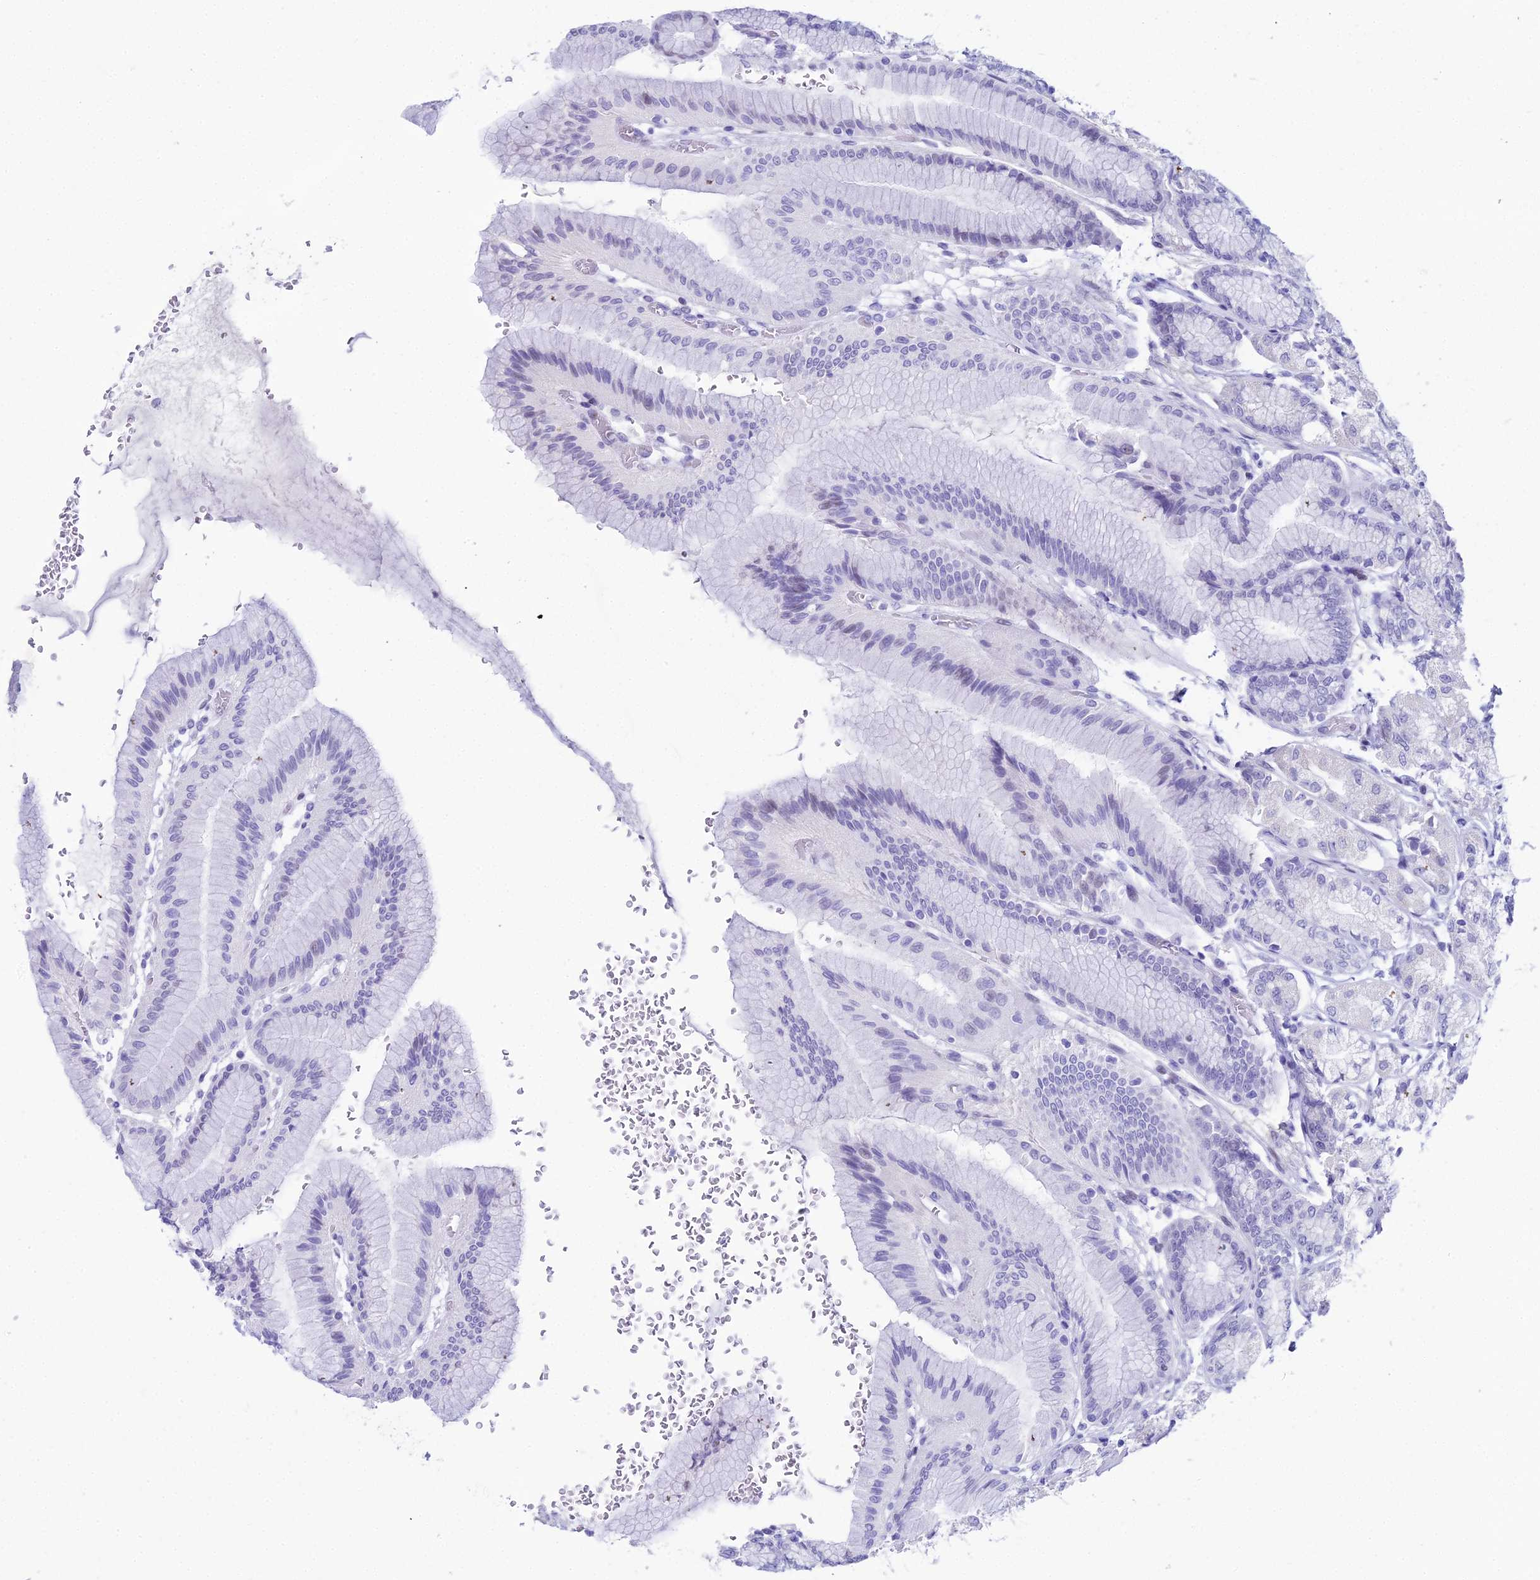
{"staining": {"intensity": "weak", "quantity": "<25%", "location": "nuclear"}, "tissue": "stomach", "cell_type": "Glandular cells", "image_type": "normal", "snomed": [{"axis": "morphology", "description": "Normal tissue, NOS"}, {"axis": "morphology", "description": "Adenocarcinoma, NOS"}, {"axis": "morphology", "description": "Adenocarcinoma, High grade"}, {"axis": "topography", "description": "Stomach, upper"}, {"axis": "topography", "description": "Stomach"}], "caption": "High magnification brightfield microscopy of unremarkable stomach stained with DAB (3,3'-diaminobenzidine) (brown) and counterstained with hematoxylin (blue): glandular cells show no significant staining.", "gene": "CC2D2A", "patient": {"sex": "female", "age": 65}}